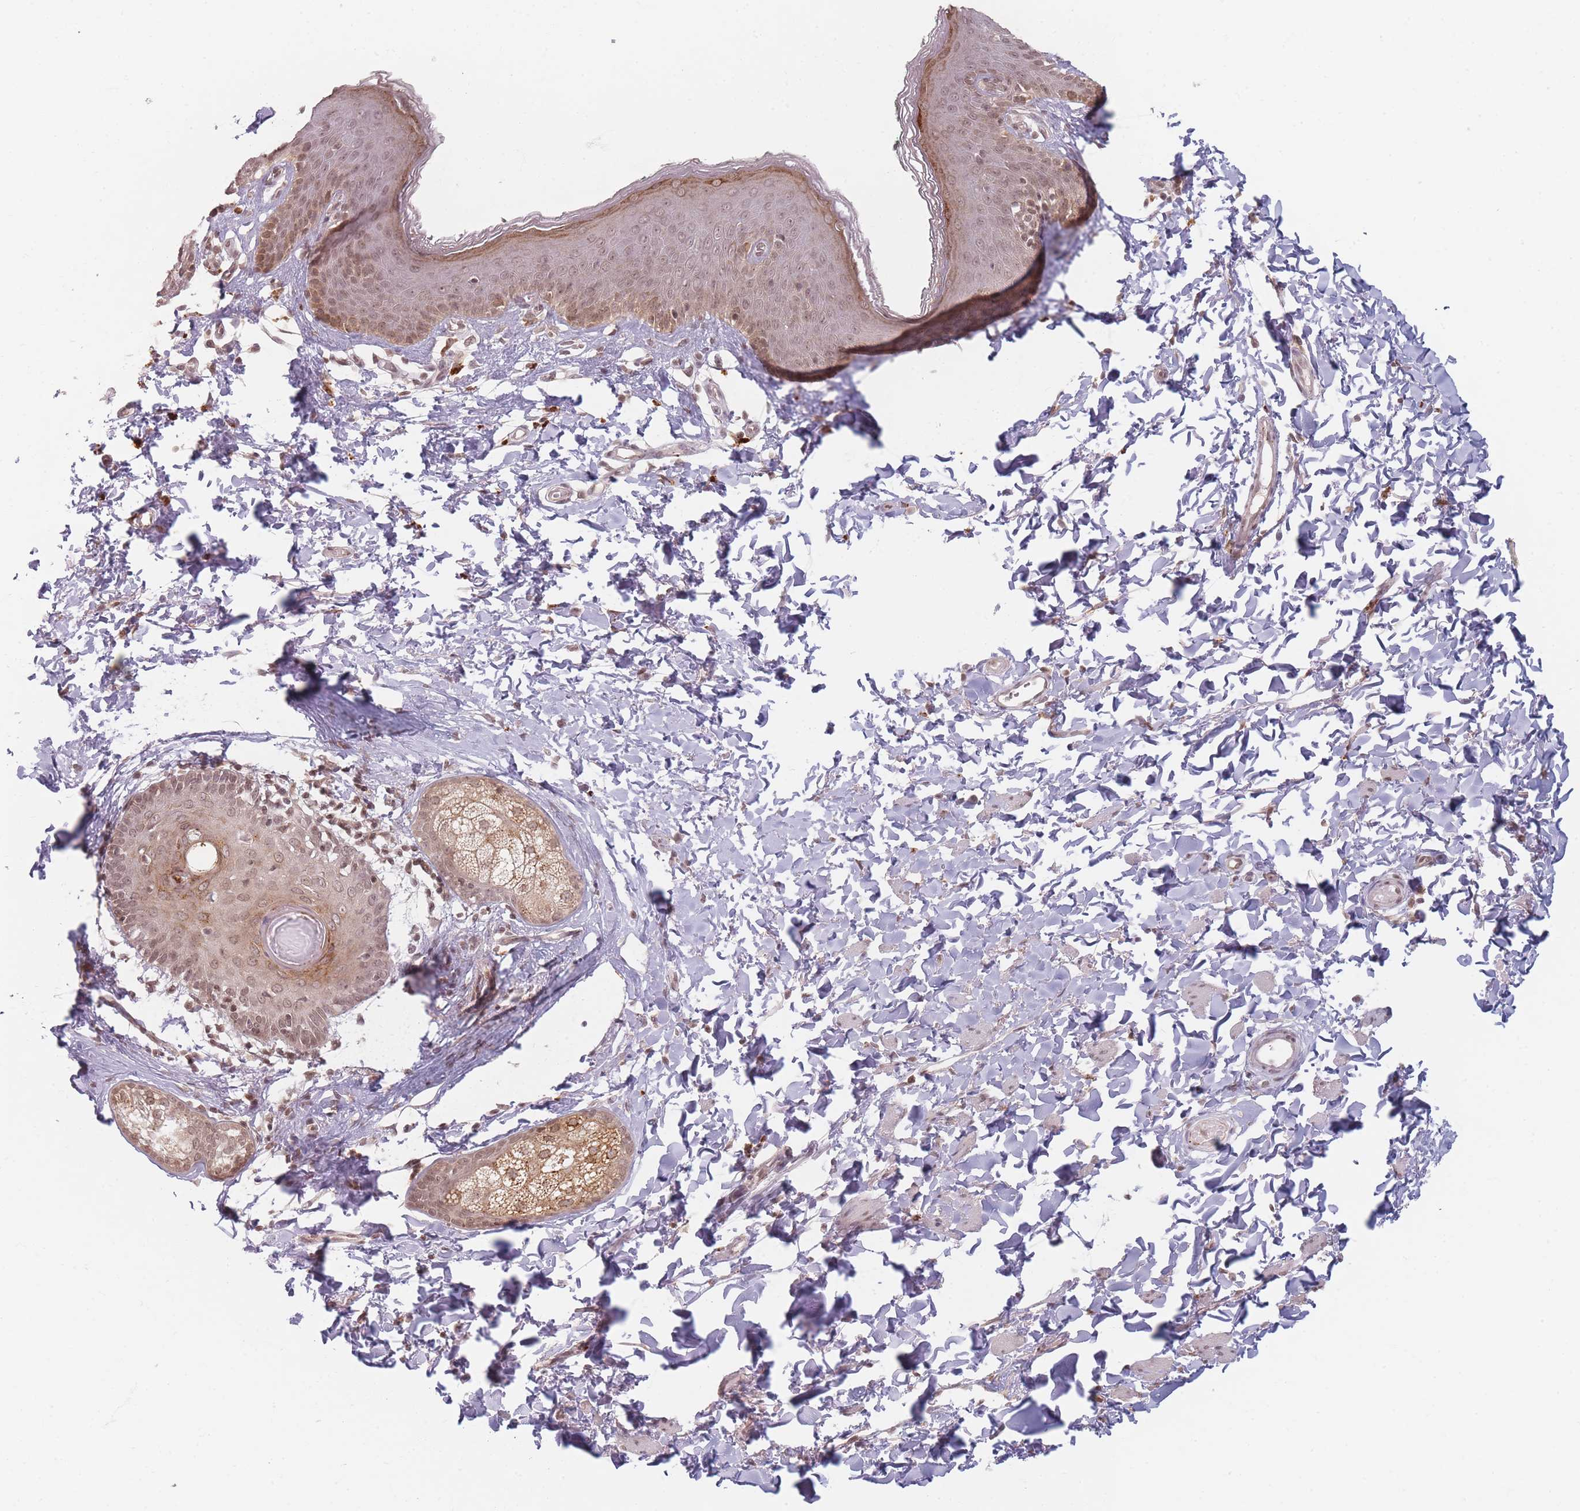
{"staining": {"intensity": "weak", "quantity": ">75%", "location": "nuclear"}, "tissue": "skin", "cell_type": "Epidermal cells", "image_type": "normal", "snomed": [{"axis": "morphology", "description": "Normal tissue, NOS"}, {"axis": "topography", "description": "Vulva"}], "caption": "A low amount of weak nuclear expression is appreciated in approximately >75% of epidermal cells in benign skin.", "gene": "SPATA45", "patient": {"sex": "female", "age": 66}}